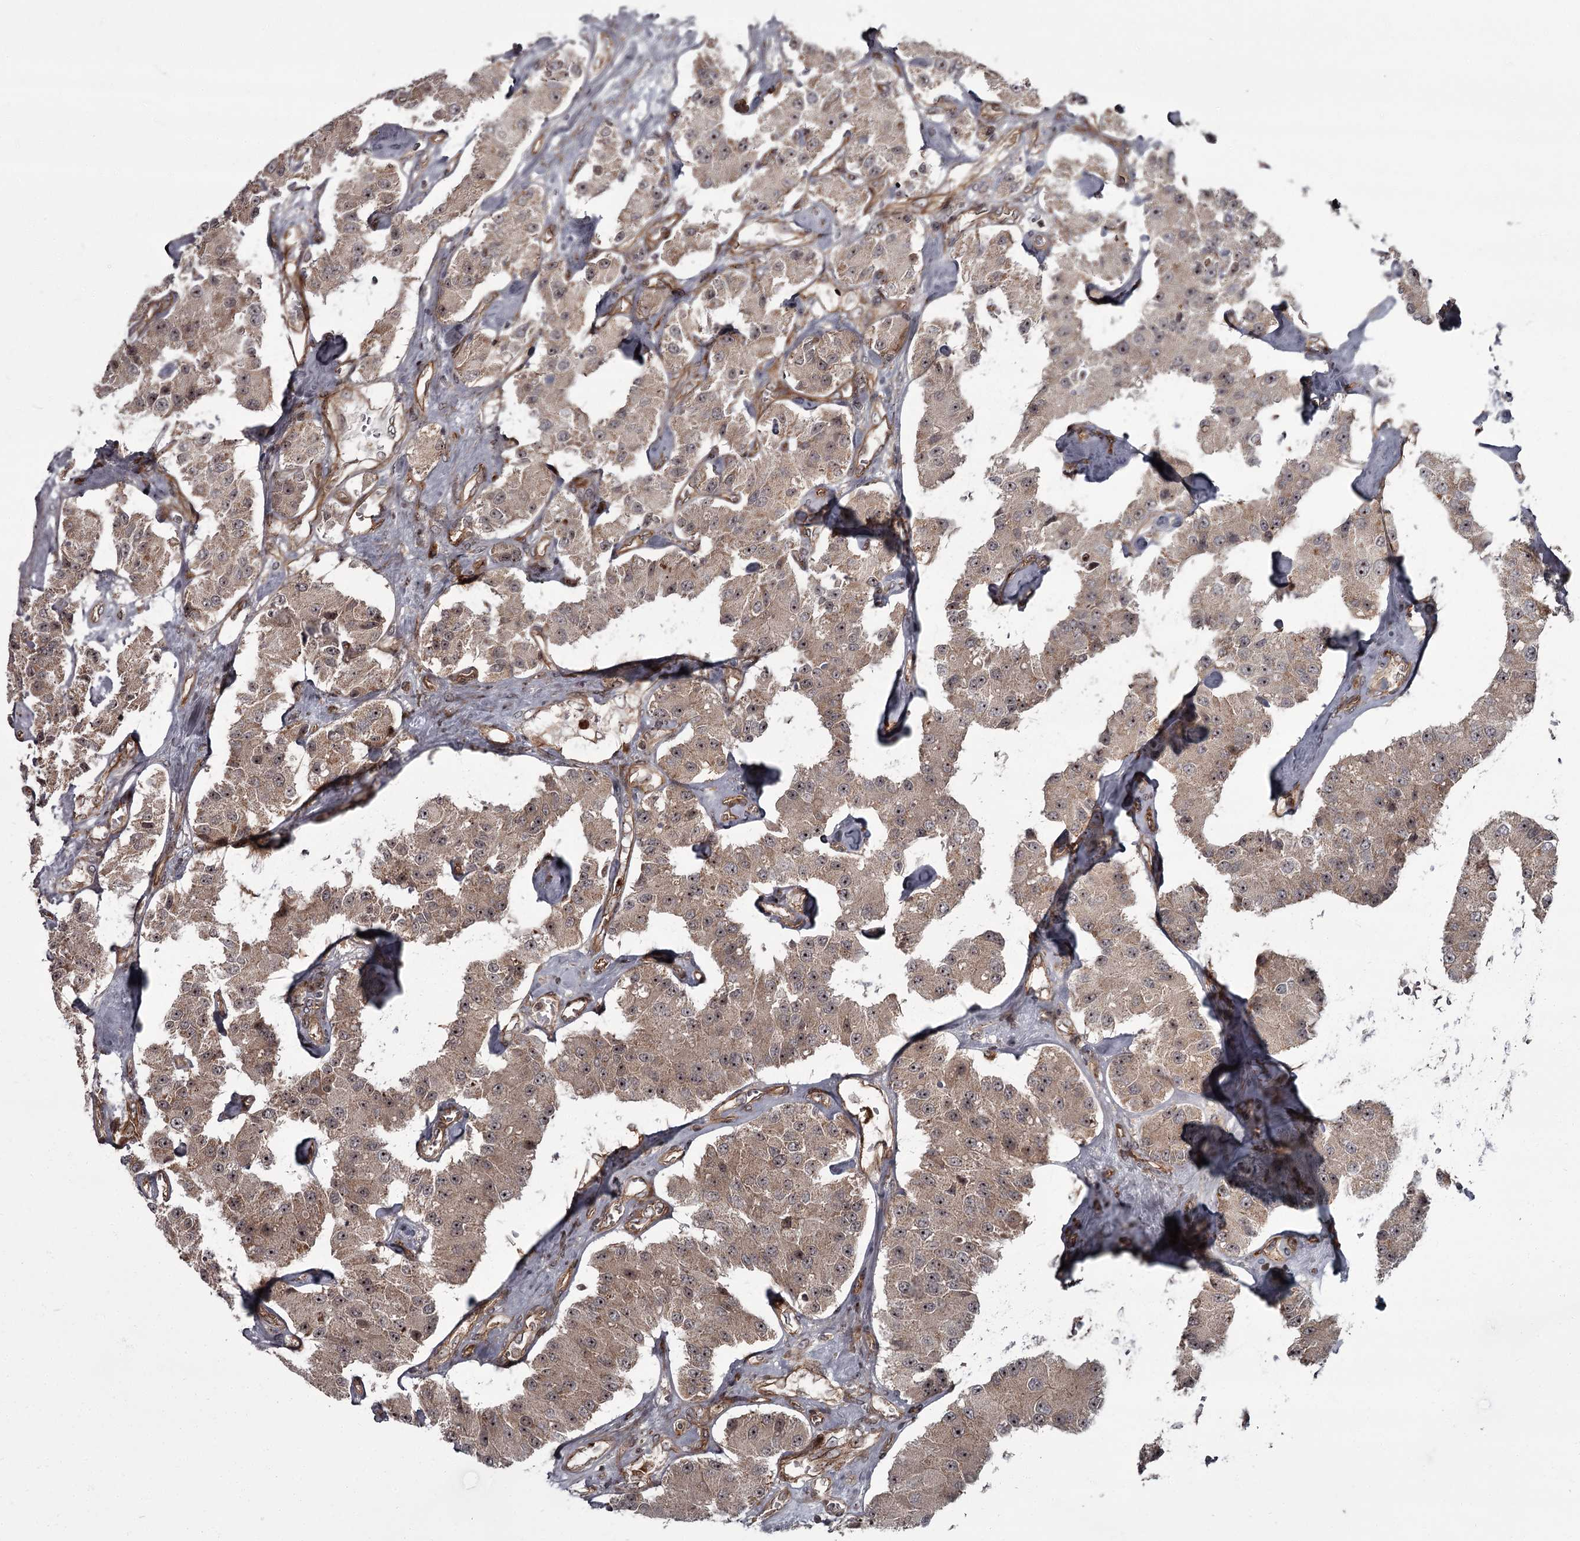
{"staining": {"intensity": "moderate", "quantity": ">75%", "location": "cytoplasmic/membranous,nuclear"}, "tissue": "carcinoid", "cell_type": "Tumor cells", "image_type": "cancer", "snomed": [{"axis": "morphology", "description": "Carcinoid, malignant, NOS"}, {"axis": "topography", "description": "Pancreas"}], "caption": "Malignant carcinoid stained with a protein marker demonstrates moderate staining in tumor cells.", "gene": "THAP9", "patient": {"sex": "male", "age": 41}}